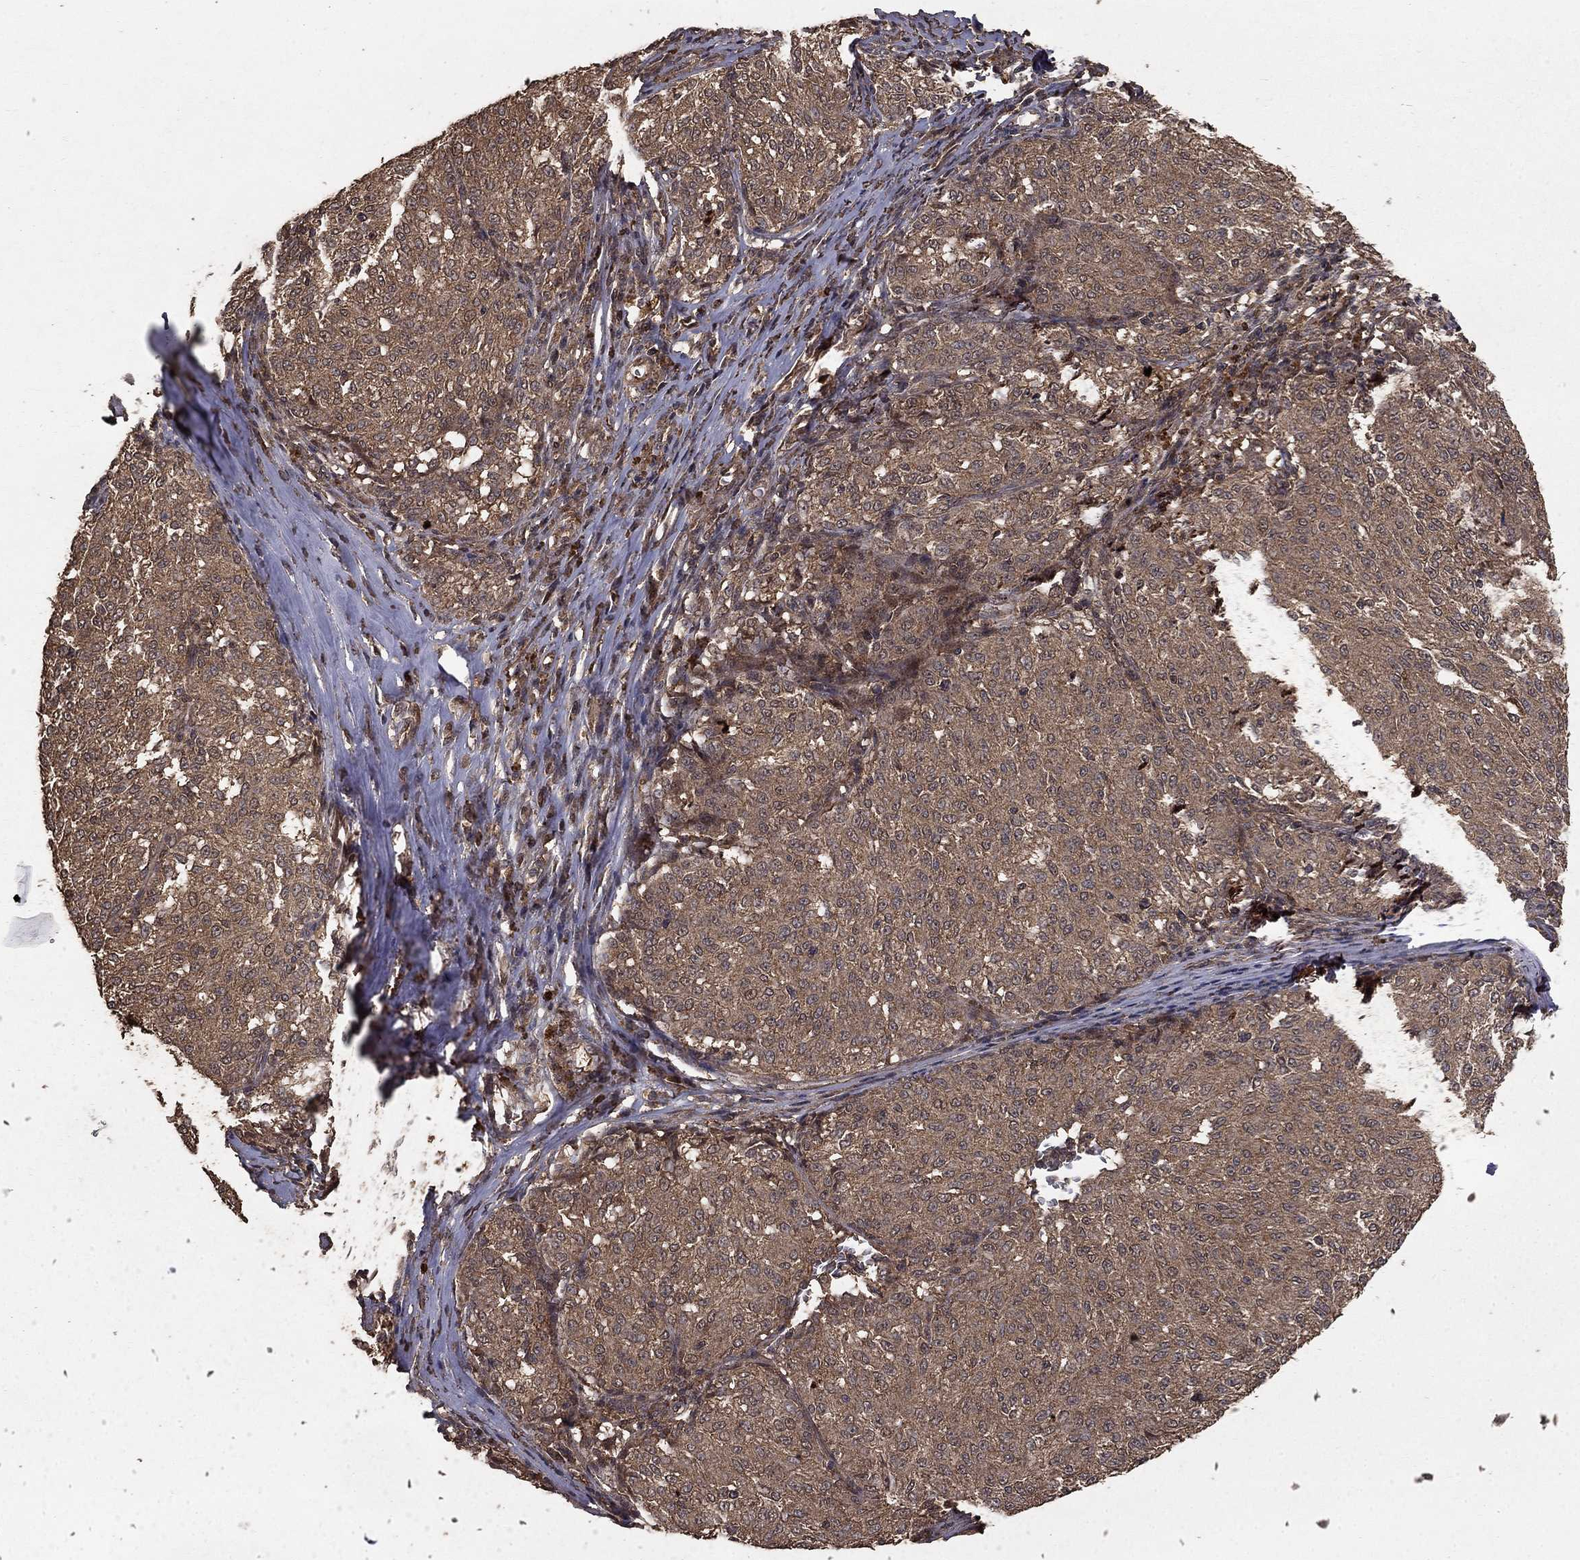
{"staining": {"intensity": "weak", "quantity": ">75%", "location": "cytoplasmic/membranous"}, "tissue": "melanoma", "cell_type": "Tumor cells", "image_type": "cancer", "snomed": [{"axis": "morphology", "description": "Malignant melanoma, NOS"}, {"axis": "topography", "description": "Skin"}], "caption": "Immunohistochemical staining of malignant melanoma displays low levels of weak cytoplasmic/membranous protein positivity in approximately >75% of tumor cells. The protein of interest is stained brown, and the nuclei are stained in blue (DAB (3,3'-diaminobenzidine) IHC with brightfield microscopy, high magnification).", "gene": "PRDM1", "patient": {"sex": "female", "age": 72}}